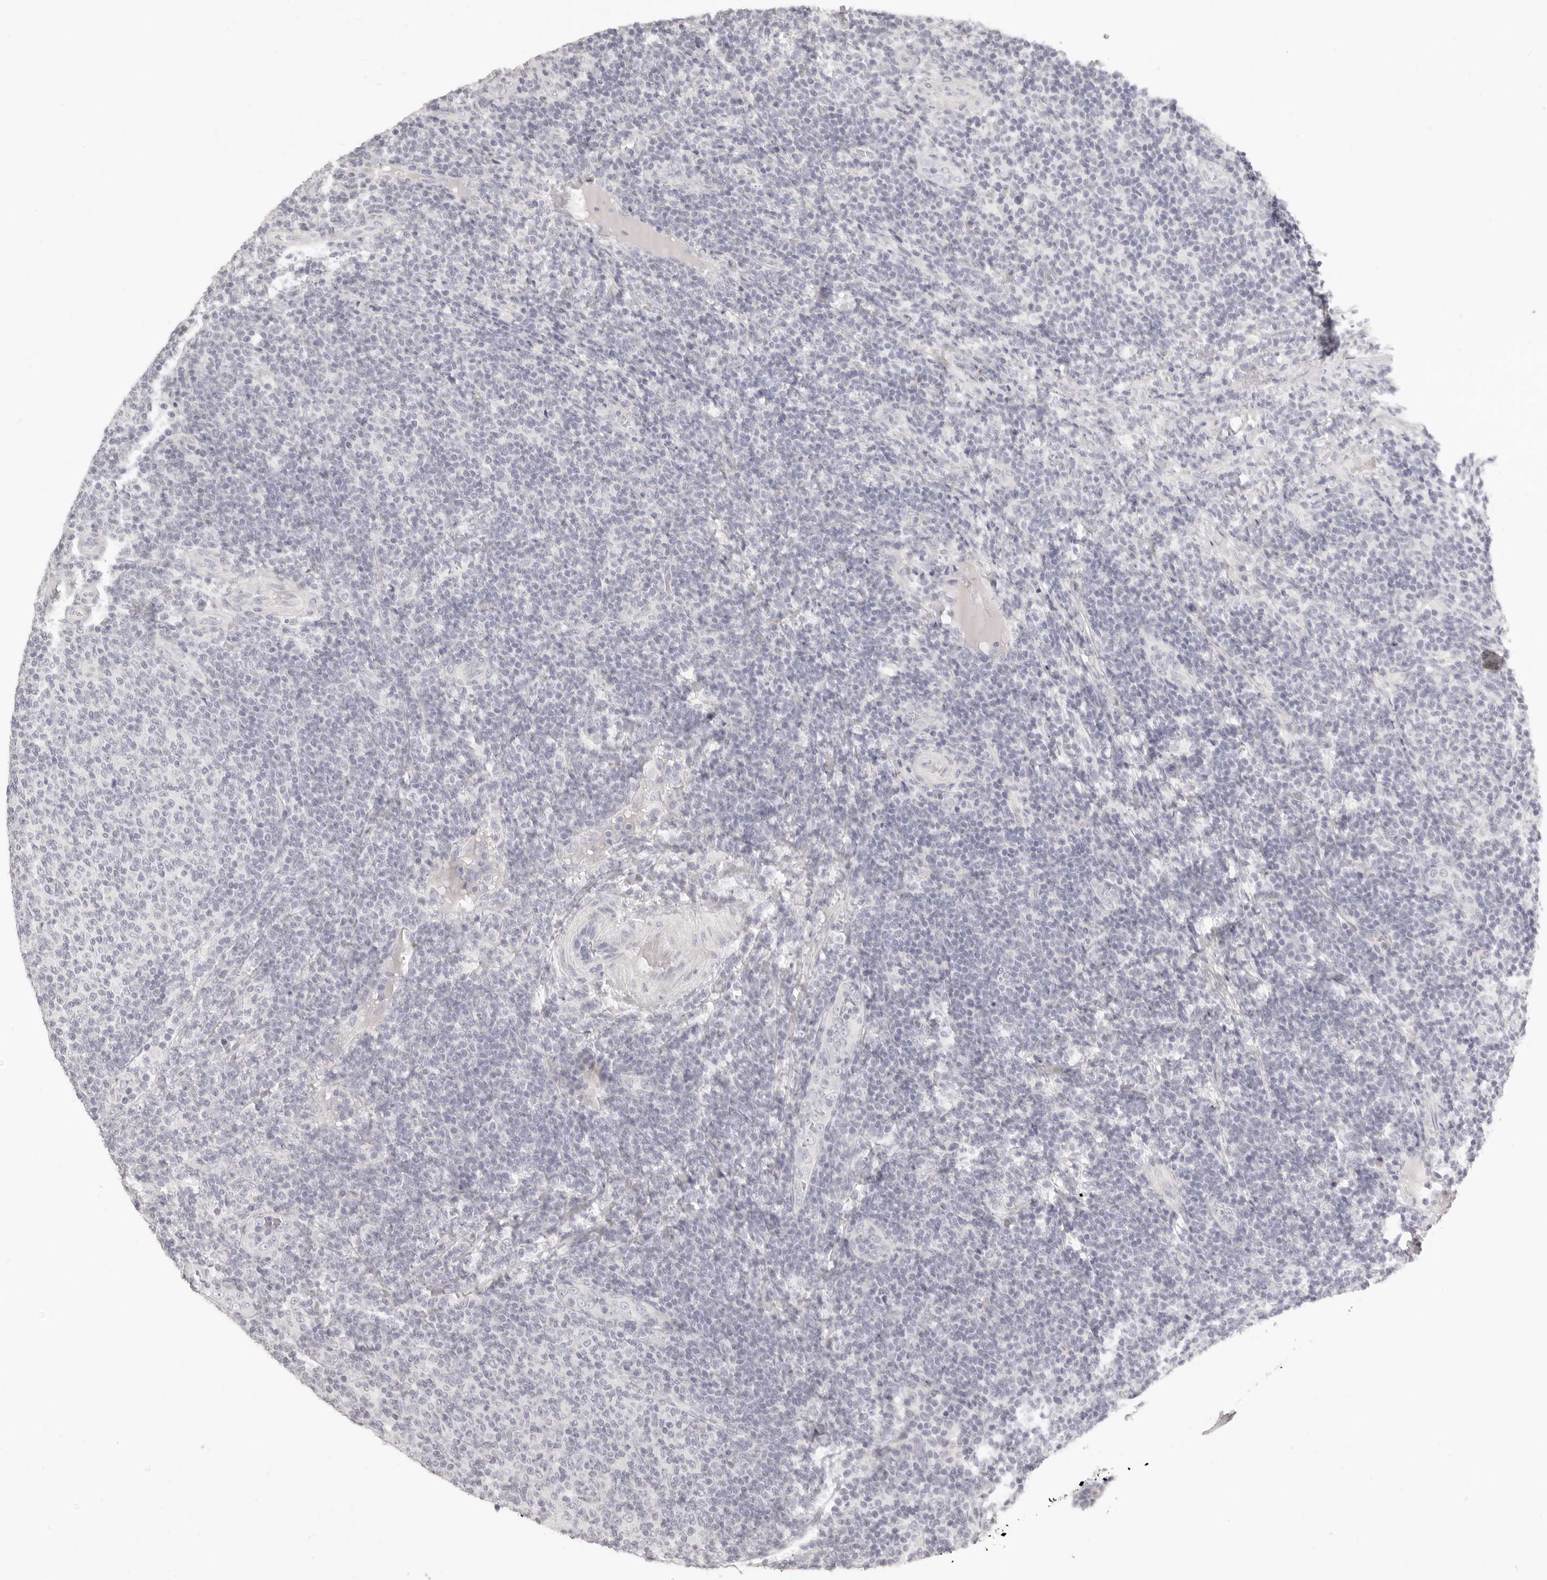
{"staining": {"intensity": "negative", "quantity": "none", "location": "none"}, "tissue": "lymphoma", "cell_type": "Tumor cells", "image_type": "cancer", "snomed": [{"axis": "morphology", "description": "Malignant lymphoma, non-Hodgkin's type, Low grade"}, {"axis": "topography", "description": "Lymph node"}], "caption": "Tumor cells are negative for protein expression in human low-grade malignant lymphoma, non-Hodgkin's type.", "gene": "FABP1", "patient": {"sex": "male", "age": 66}}